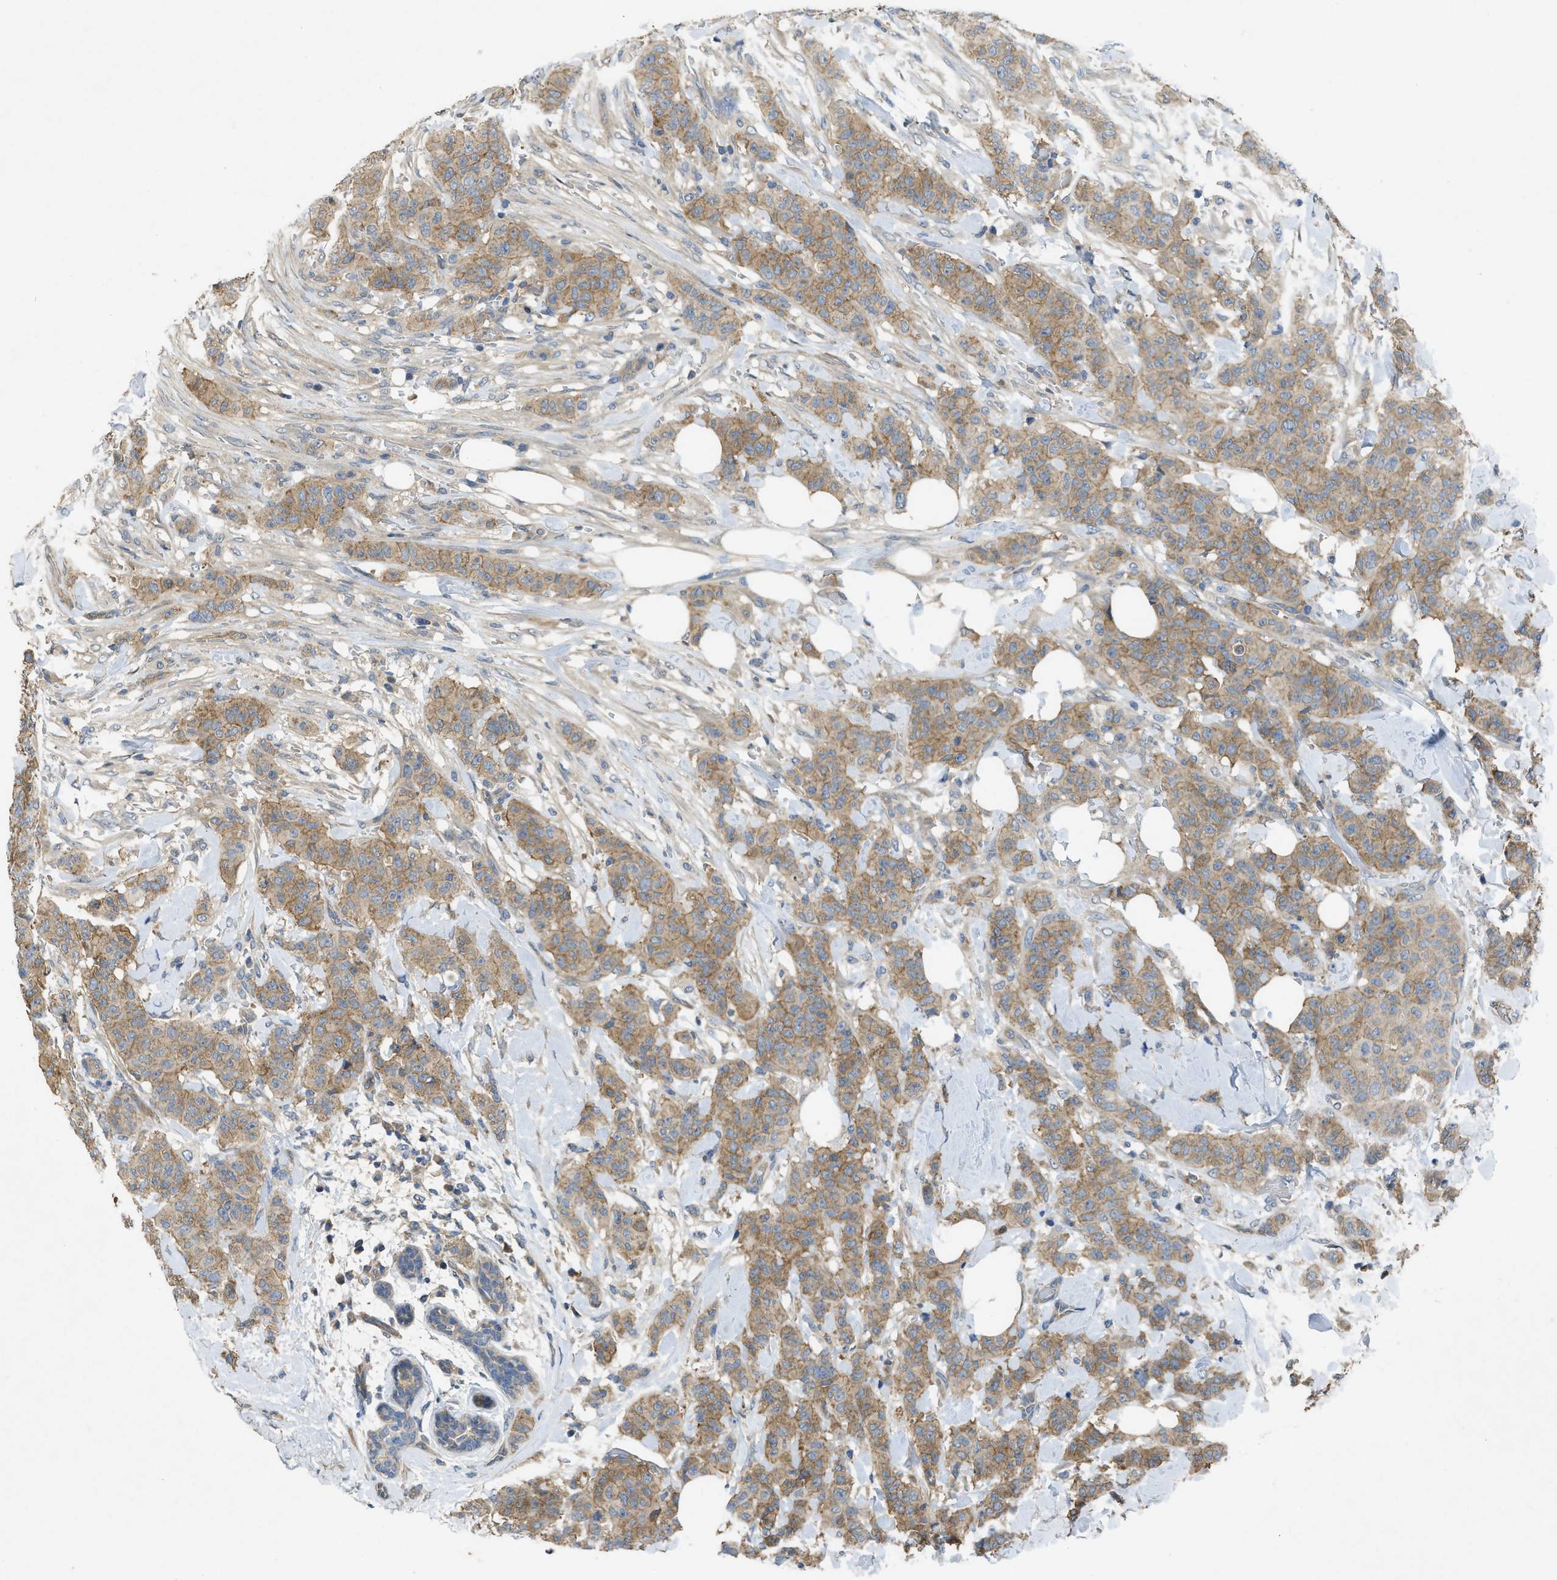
{"staining": {"intensity": "moderate", "quantity": ">75%", "location": "cytoplasmic/membranous"}, "tissue": "breast cancer", "cell_type": "Tumor cells", "image_type": "cancer", "snomed": [{"axis": "morphology", "description": "Normal tissue, NOS"}, {"axis": "morphology", "description": "Duct carcinoma"}, {"axis": "topography", "description": "Breast"}], "caption": "High-power microscopy captured an immunohistochemistry image of breast cancer (intraductal carcinoma), revealing moderate cytoplasmic/membranous staining in approximately >75% of tumor cells. Nuclei are stained in blue.", "gene": "PPP3CA", "patient": {"sex": "female", "age": 40}}